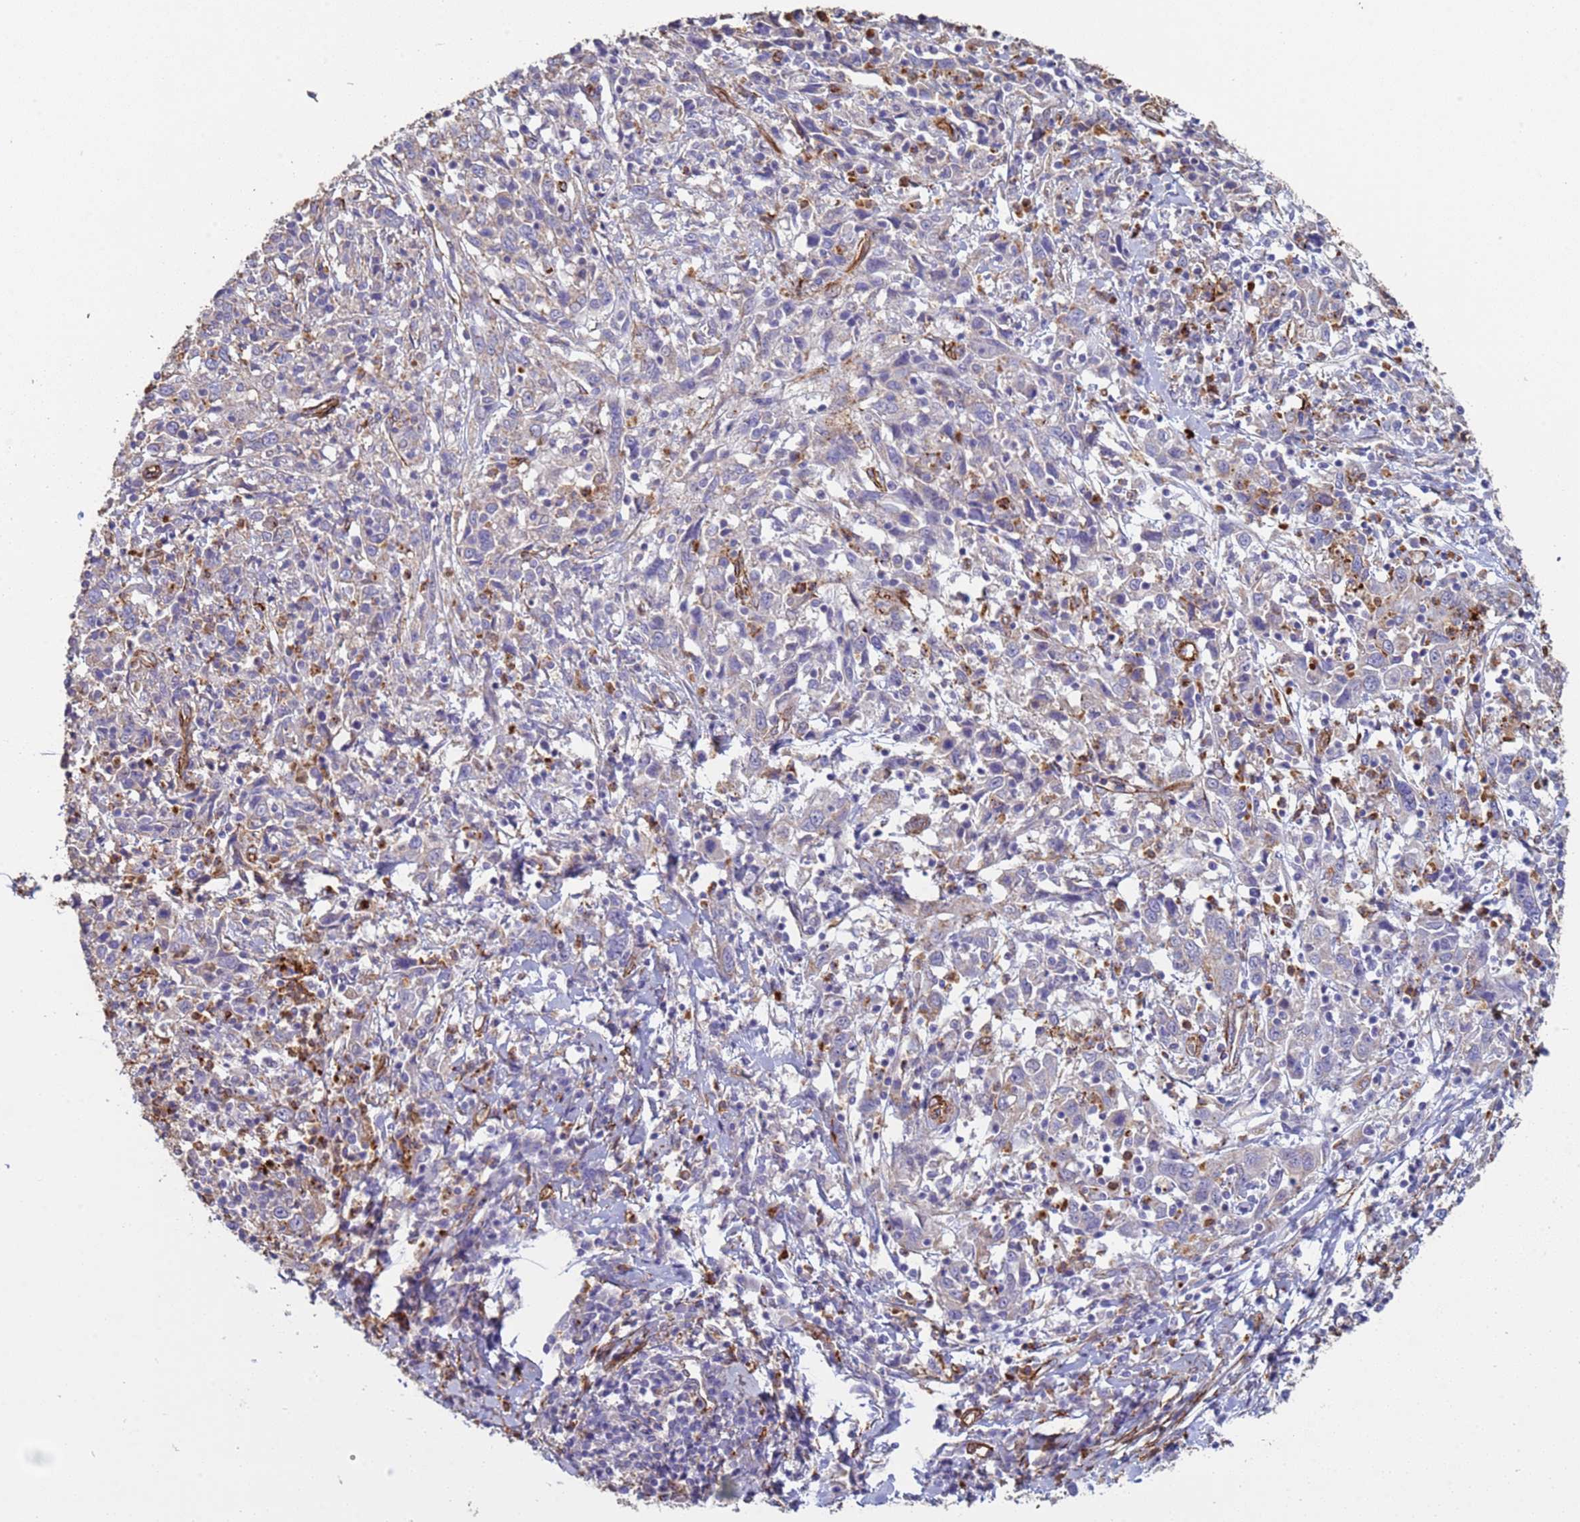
{"staining": {"intensity": "negative", "quantity": "none", "location": "none"}, "tissue": "cervical cancer", "cell_type": "Tumor cells", "image_type": "cancer", "snomed": [{"axis": "morphology", "description": "Squamous cell carcinoma, NOS"}, {"axis": "topography", "description": "Cervix"}], "caption": "Tumor cells are negative for protein expression in human cervical cancer (squamous cell carcinoma). (Stains: DAB immunohistochemistry (IHC) with hematoxylin counter stain, Microscopy: brightfield microscopy at high magnification).", "gene": "GASK1A", "patient": {"sex": "female", "age": 46}}